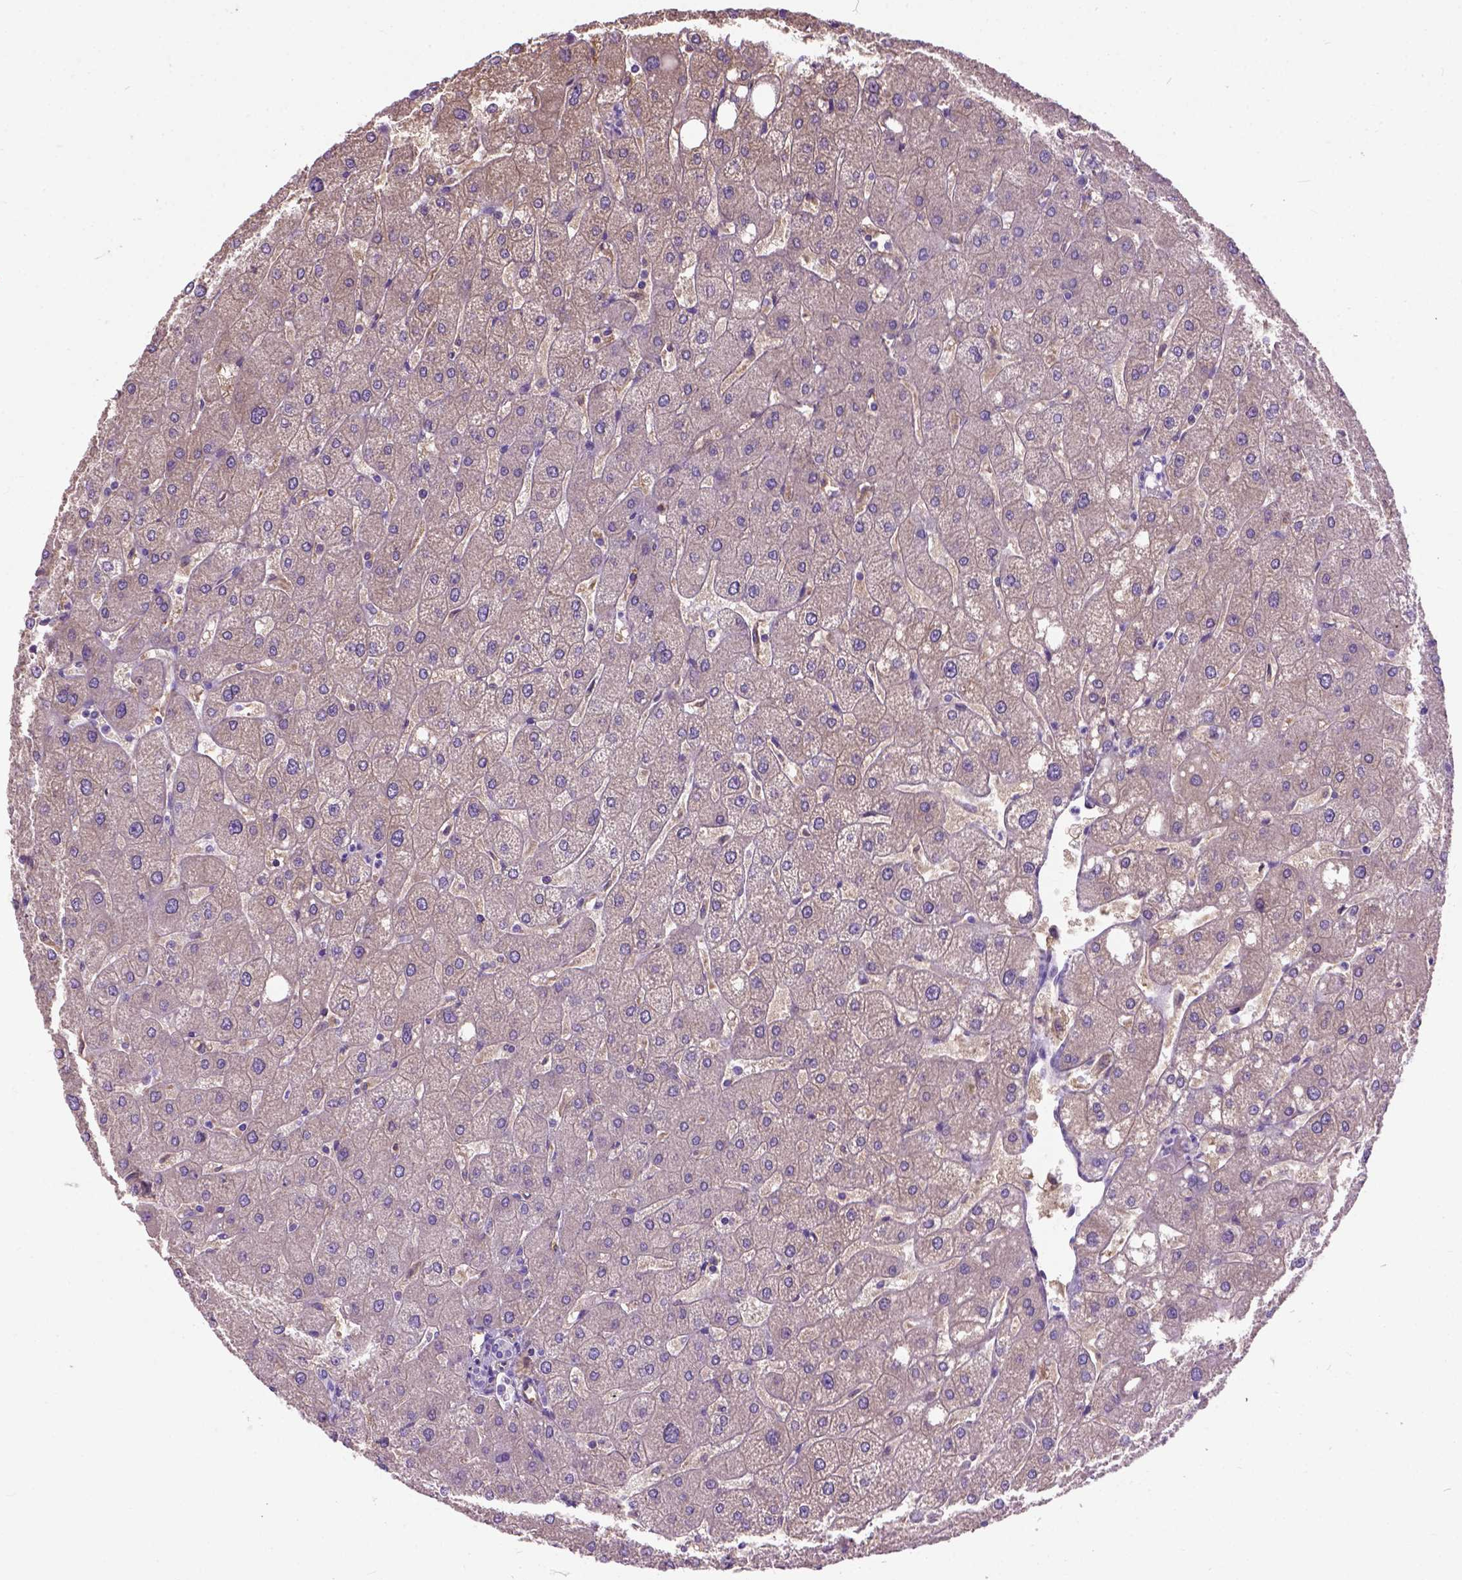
{"staining": {"intensity": "negative", "quantity": "none", "location": "none"}, "tissue": "liver", "cell_type": "Cholangiocytes", "image_type": "normal", "snomed": [{"axis": "morphology", "description": "Normal tissue, NOS"}, {"axis": "topography", "description": "Liver"}], "caption": "This is an IHC micrograph of benign liver. There is no staining in cholangiocytes.", "gene": "SEMA4F", "patient": {"sex": "male", "age": 67}}